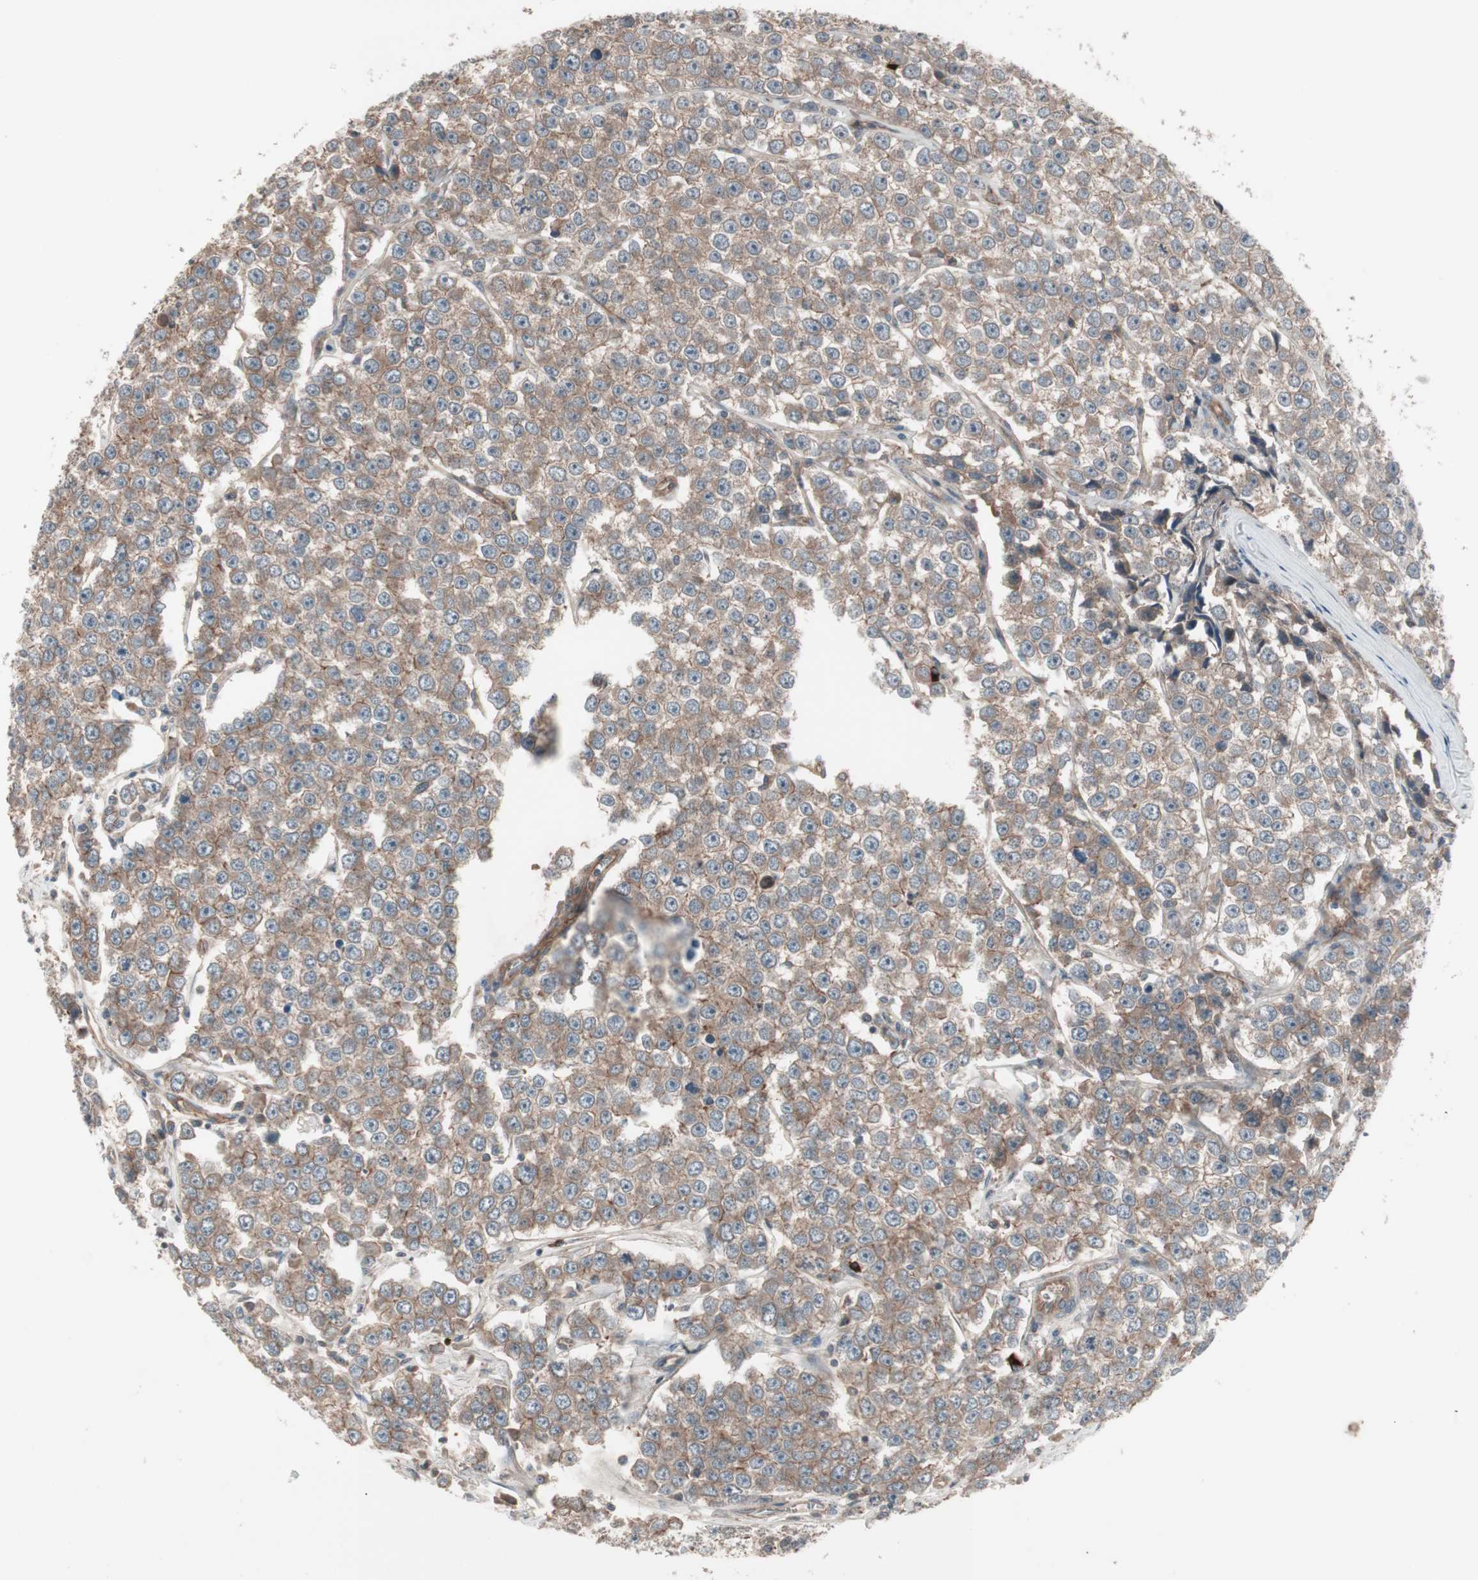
{"staining": {"intensity": "moderate", "quantity": ">75%", "location": "cytoplasmic/membranous"}, "tissue": "testis cancer", "cell_type": "Tumor cells", "image_type": "cancer", "snomed": [{"axis": "morphology", "description": "Seminoma, NOS"}, {"axis": "morphology", "description": "Carcinoma, Embryonal, NOS"}, {"axis": "topography", "description": "Testis"}], "caption": "IHC staining of testis embryonal carcinoma, which shows medium levels of moderate cytoplasmic/membranous expression in approximately >75% of tumor cells indicating moderate cytoplasmic/membranous protein staining. The staining was performed using DAB (brown) for protein detection and nuclei were counterstained in hematoxylin (blue).", "gene": "TFPI", "patient": {"sex": "male", "age": 52}}